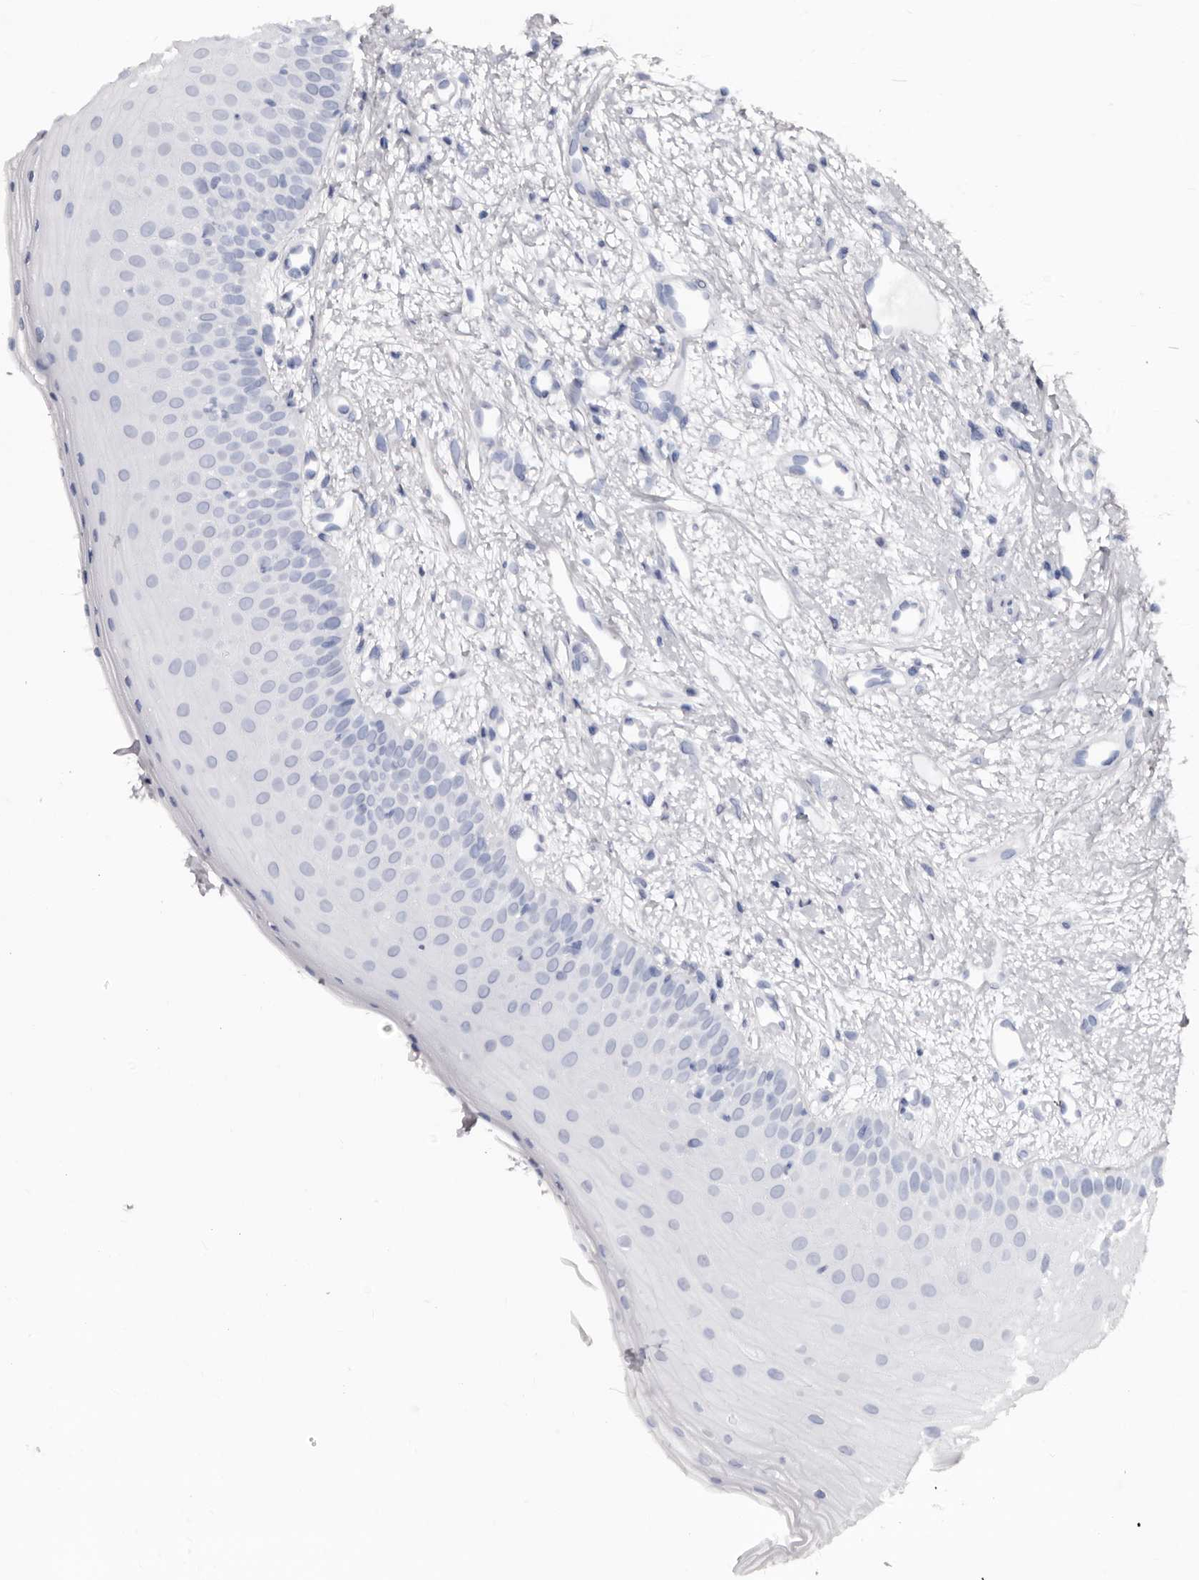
{"staining": {"intensity": "negative", "quantity": "none", "location": "none"}, "tissue": "oral mucosa", "cell_type": "Squamous epithelial cells", "image_type": "normal", "snomed": [{"axis": "morphology", "description": "Normal tissue, NOS"}, {"axis": "topography", "description": "Oral tissue"}], "caption": "Squamous epithelial cells are negative for protein expression in benign human oral mucosa. Nuclei are stained in blue.", "gene": "KHDRBS2", "patient": {"sex": "female", "age": 63}}